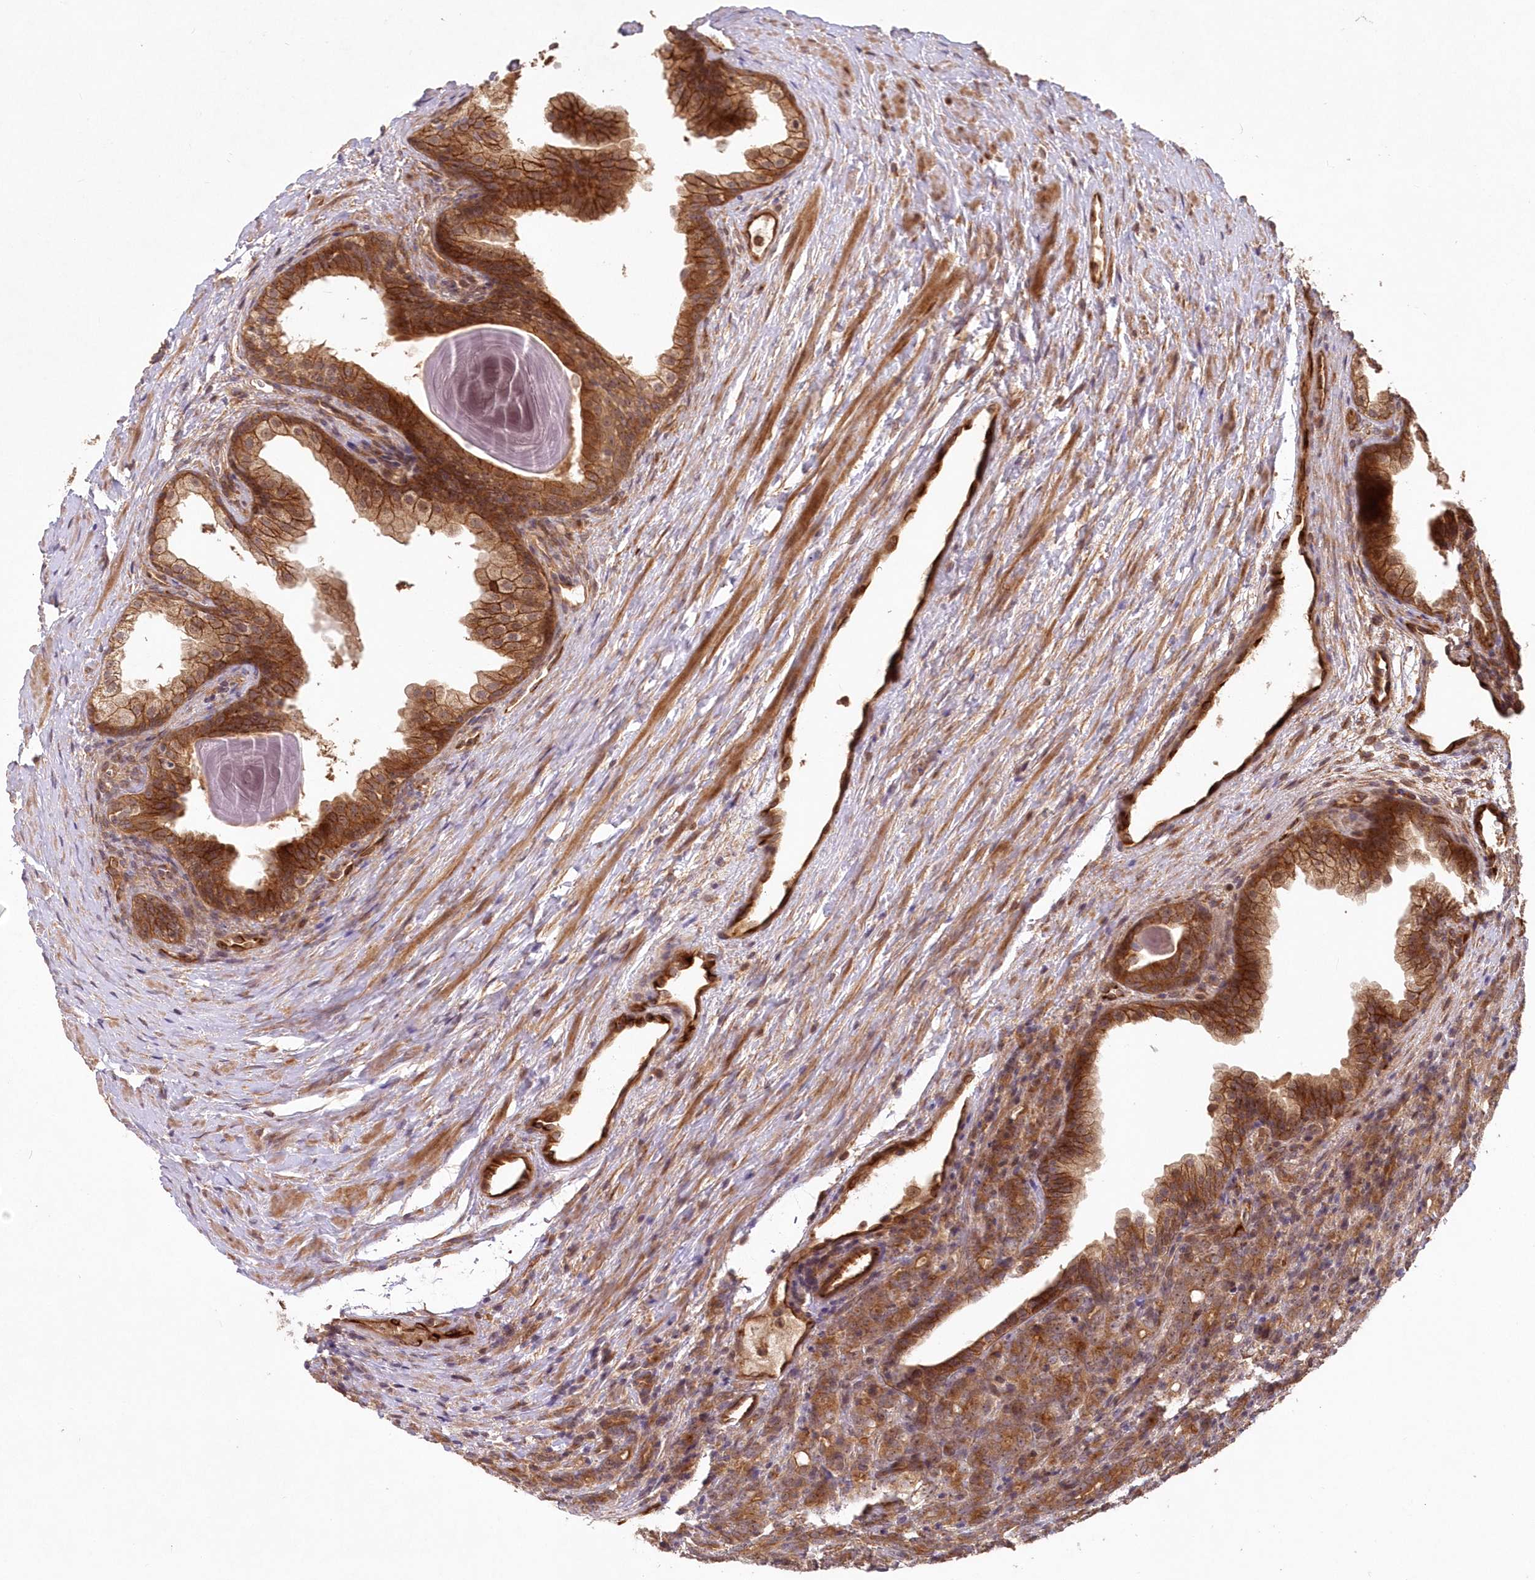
{"staining": {"intensity": "strong", "quantity": ">75%", "location": "cytoplasmic/membranous"}, "tissue": "prostate cancer", "cell_type": "Tumor cells", "image_type": "cancer", "snomed": [{"axis": "morphology", "description": "Adenocarcinoma, High grade"}, {"axis": "topography", "description": "Prostate"}], "caption": "IHC (DAB) staining of human prostate cancer shows strong cytoplasmic/membranous protein staining in about >75% of tumor cells. Immunohistochemistry (ihc) stains the protein in brown and the nuclei are stained blue.", "gene": "HYCC2", "patient": {"sex": "male", "age": 62}}